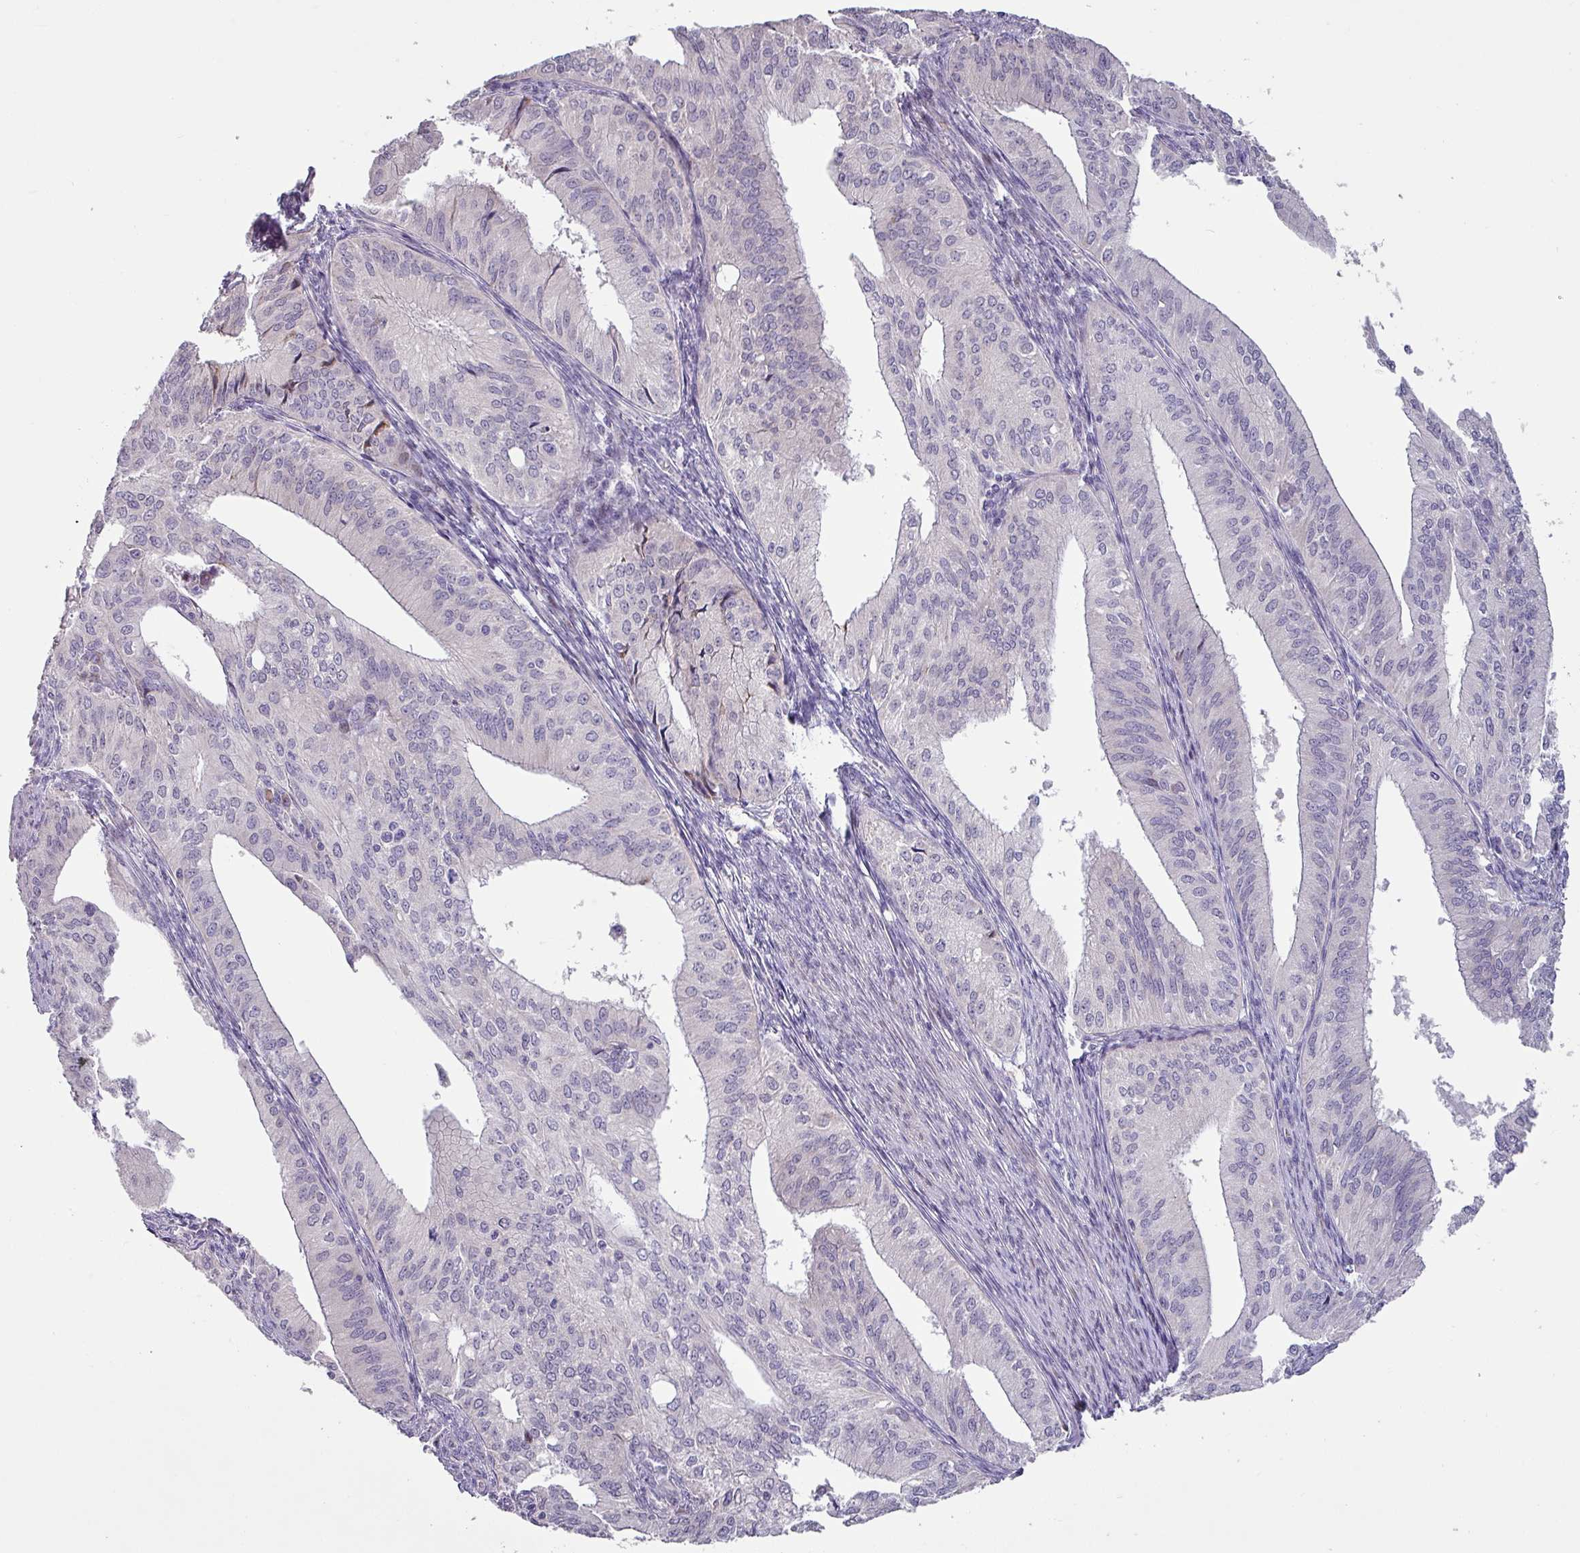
{"staining": {"intensity": "negative", "quantity": "none", "location": "none"}, "tissue": "endometrial cancer", "cell_type": "Tumor cells", "image_type": "cancer", "snomed": [{"axis": "morphology", "description": "Adenocarcinoma, NOS"}, {"axis": "topography", "description": "Endometrium"}], "caption": "Protein analysis of endometrial cancer demonstrates no significant expression in tumor cells. (Stains: DAB IHC with hematoxylin counter stain, Microscopy: brightfield microscopy at high magnification).", "gene": "KLHL3", "patient": {"sex": "female", "age": 50}}